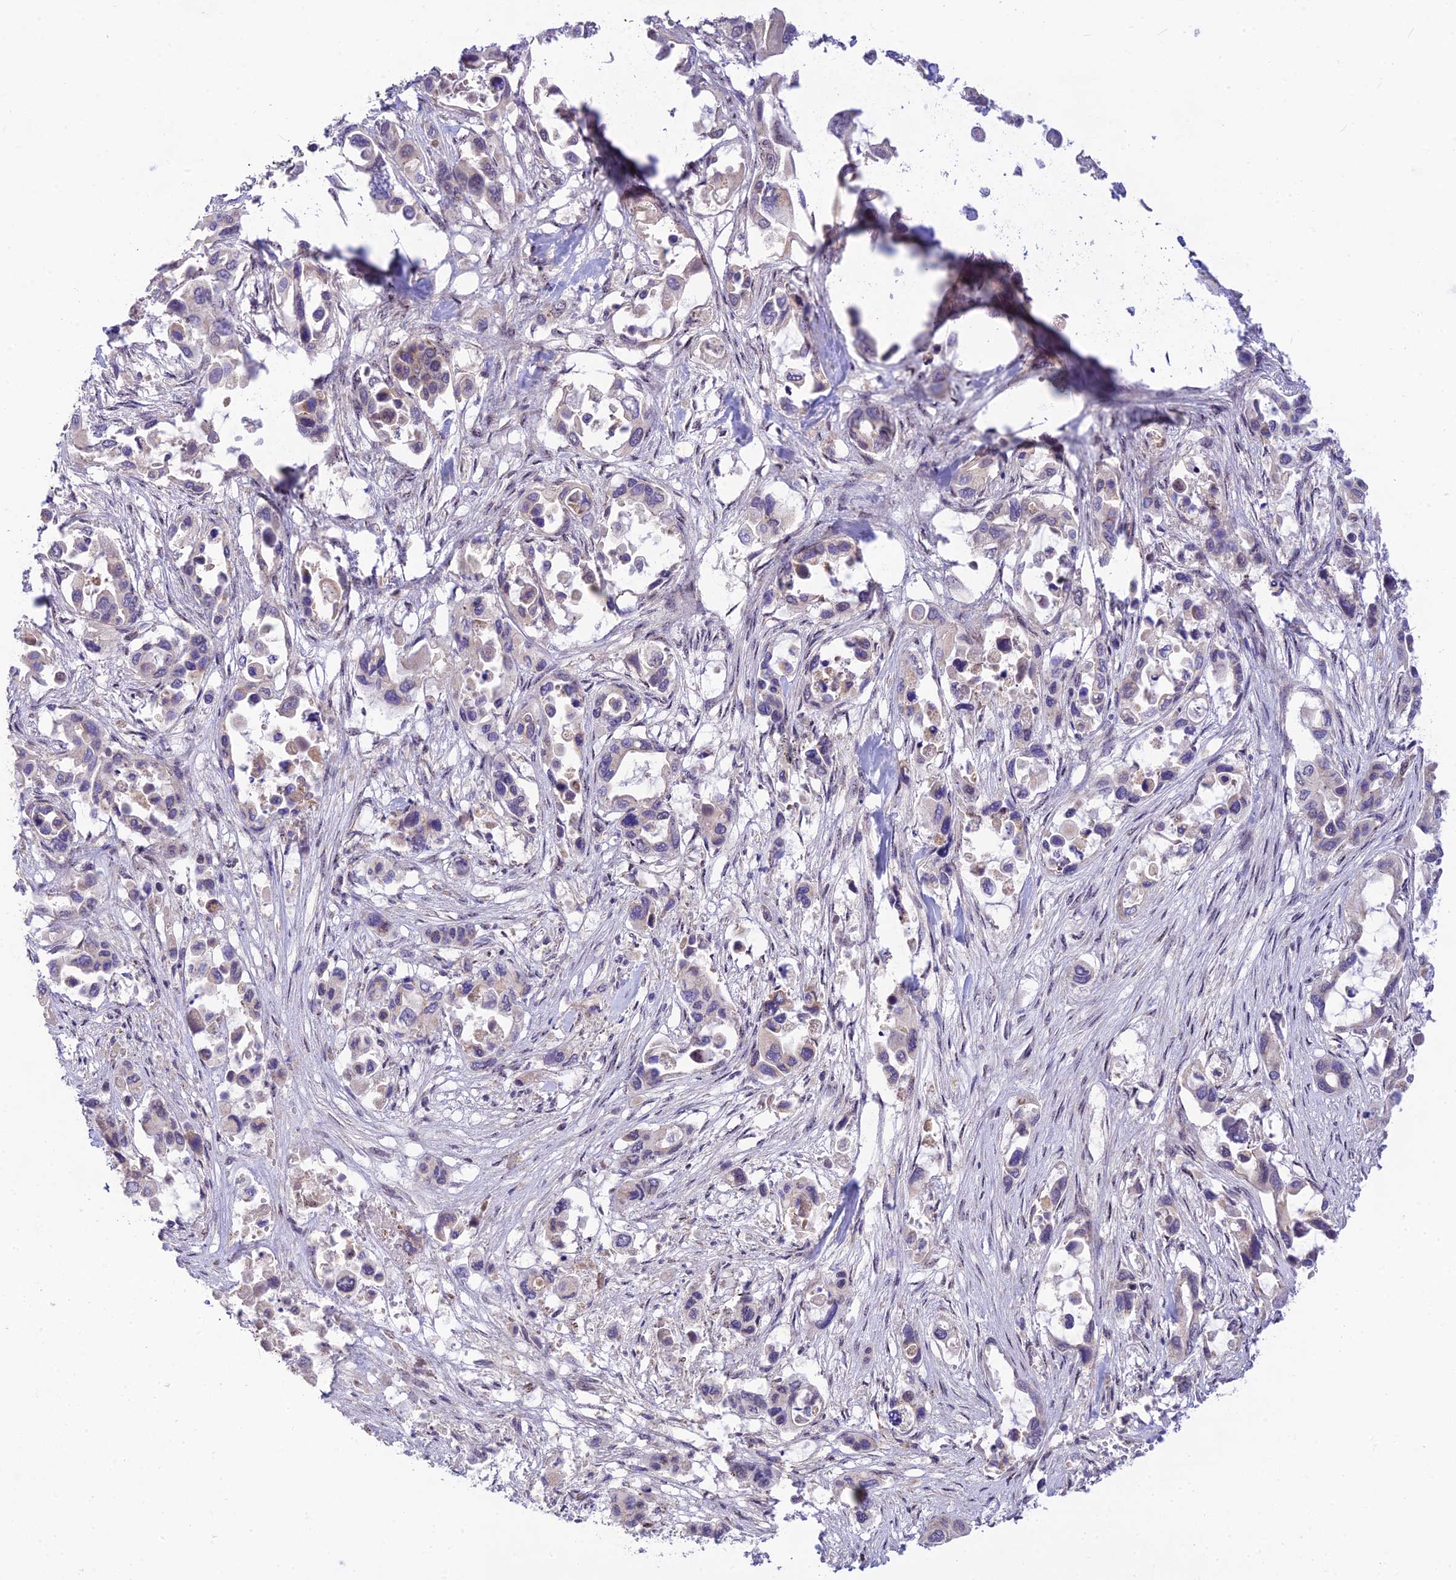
{"staining": {"intensity": "negative", "quantity": "none", "location": "none"}, "tissue": "pancreatic cancer", "cell_type": "Tumor cells", "image_type": "cancer", "snomed": [{"axis": "morphology", "description": "Adenocarcinoma, NOS"}, {"axis": "topography", "description": "Pancreas"}], "caption": "Tumor cells show no significant protein positivity in pancreatic adenocarcinoma.", "gene": "MICOS13", "patient": {"sex": "male", "age": 92}}